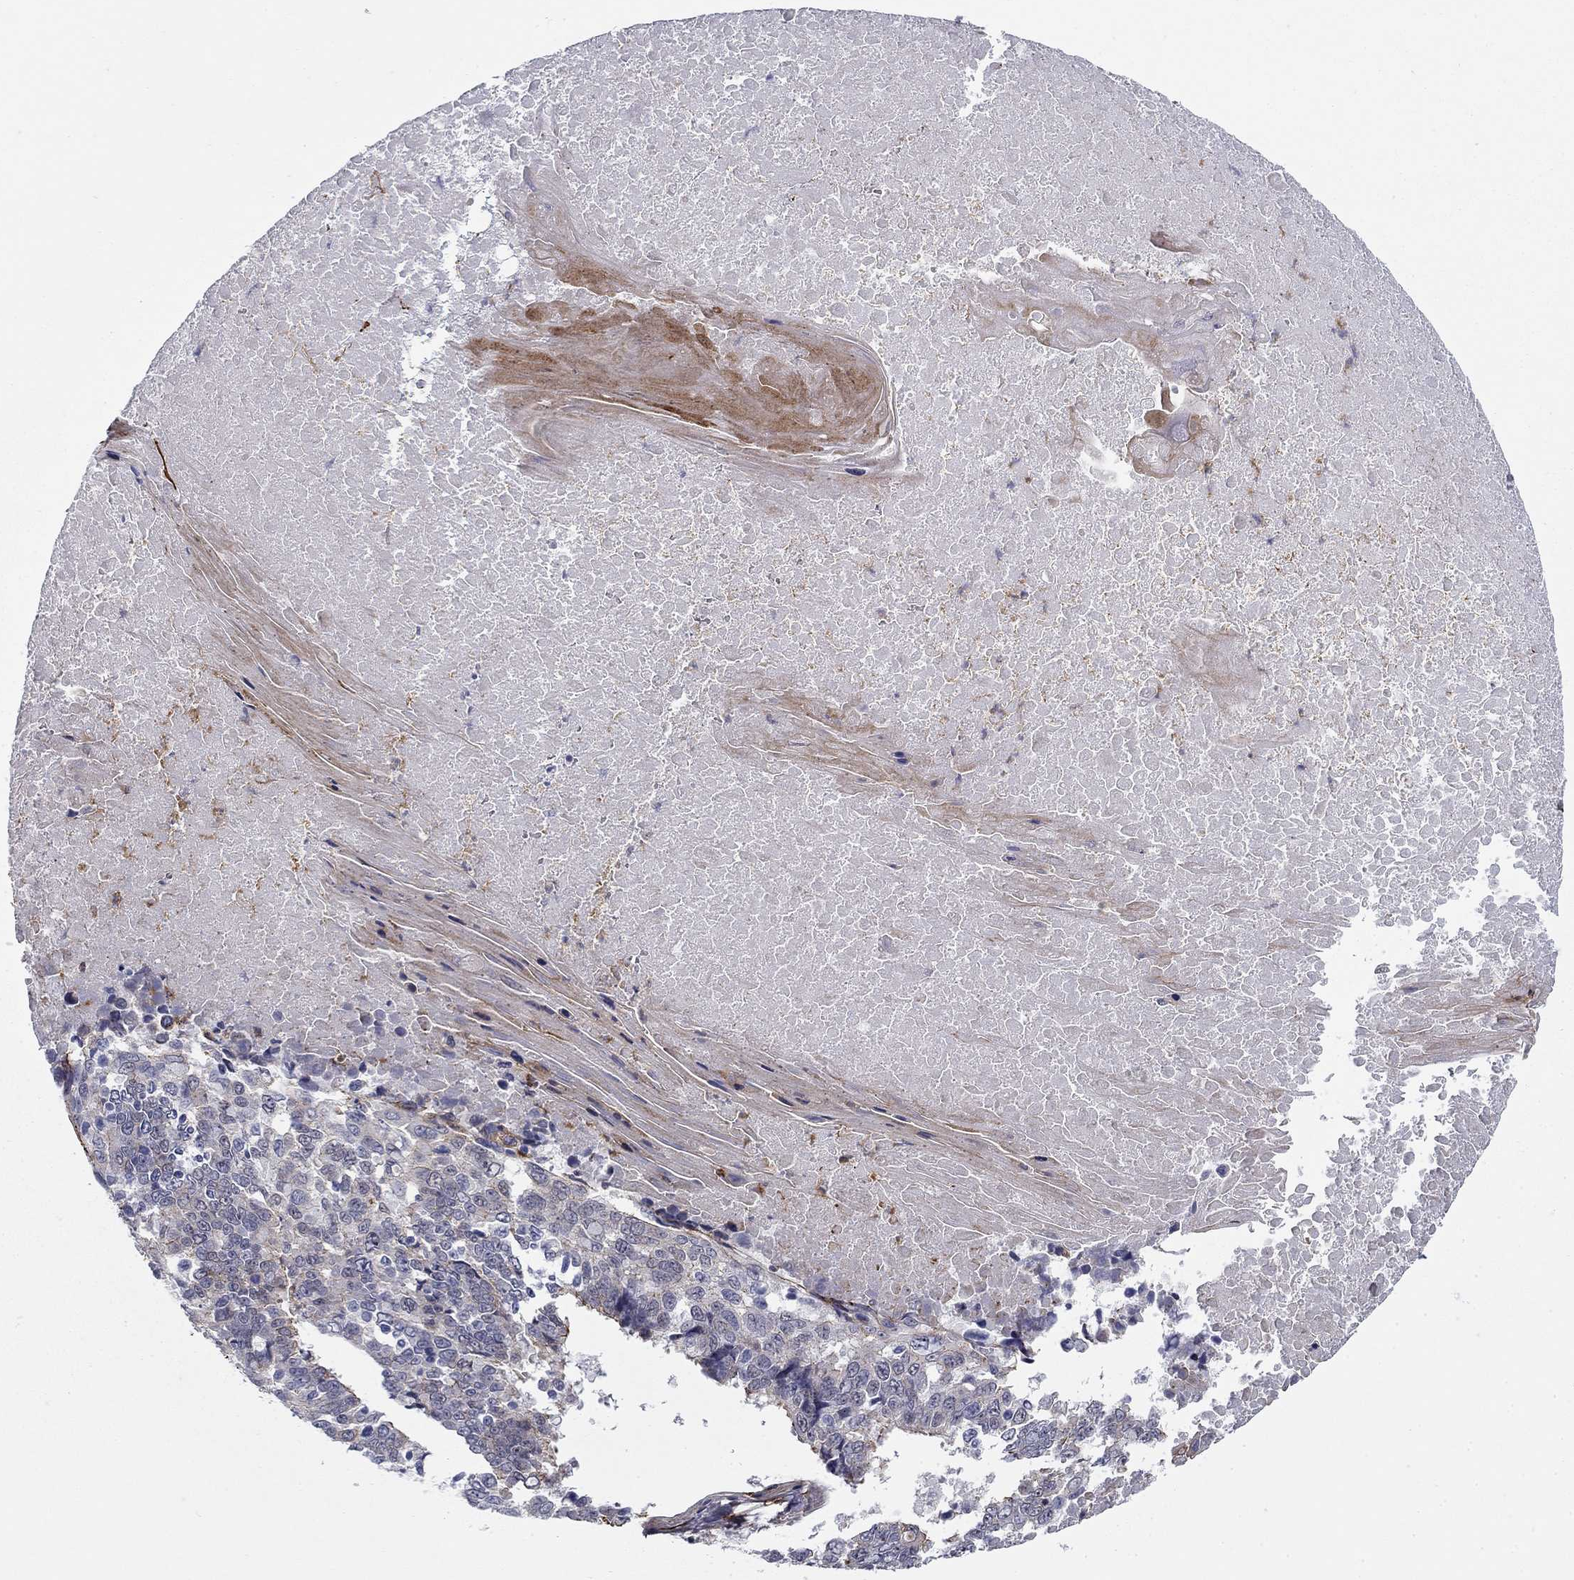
{"staining": {"intensity": "strong", "quantity": "<25%", "location": "cytoplasmic/membranous"}, "tissue": "lung cancer", "cell_type": "Tumor cells", "image_type": "cancer", "snomed": [{"axis": "morphology", "description": "Squamous cell carcinoma, NOS"}, {"axis": "topography", "description": "Lung"}], "caption": "The photomicrograph reveals staining of lung squamous cell carcinoma, revealing strong cytoplasmic/membranous protein positivity (brown color) within tumor cells. (Stains: DAB in brown, nuclei in blue, Microscopy: brightfield microscopy at high magnification).", "gene": "KRBA1", "patient": {"sex": "male", "age": 73}}